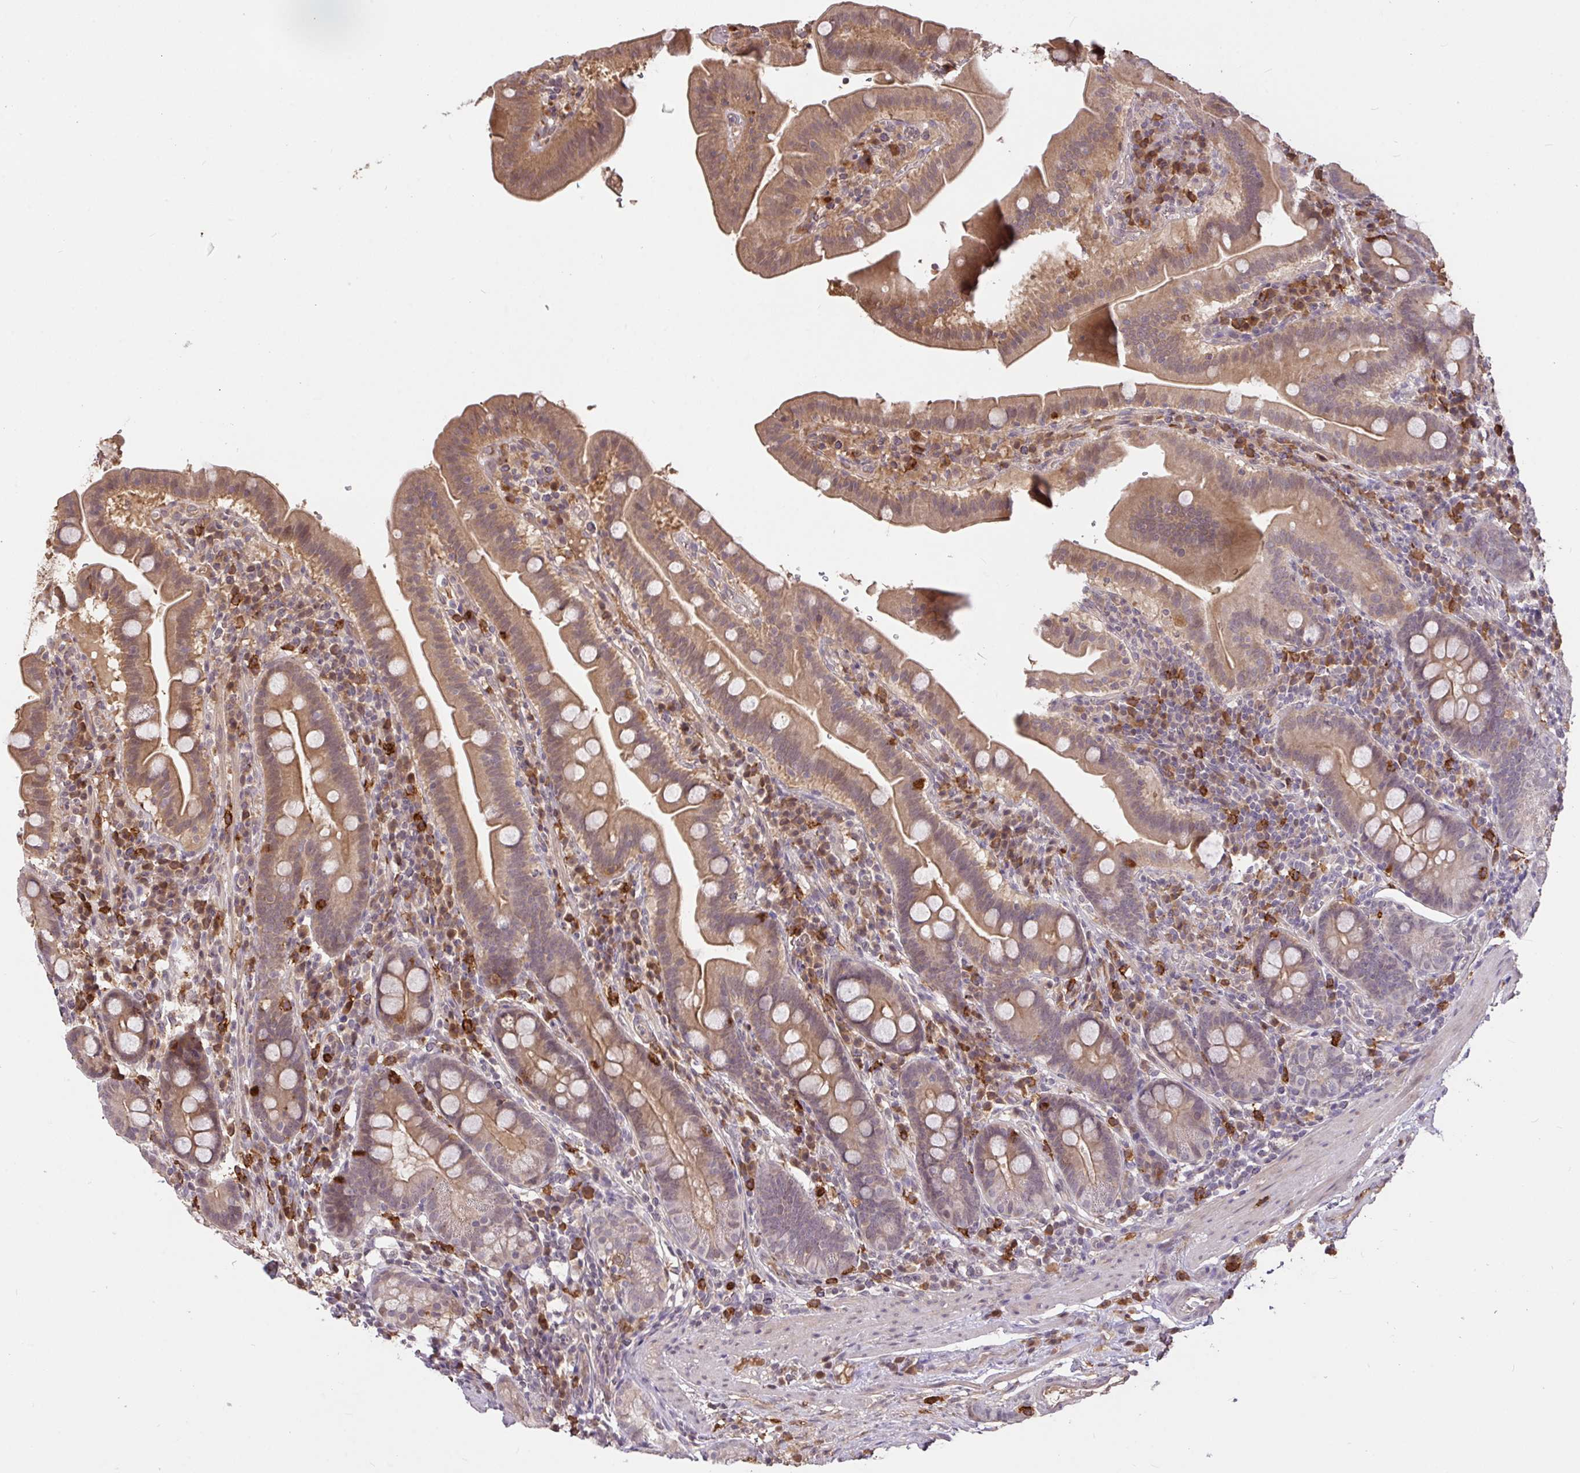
{"staining": {"intensity": "moderate", "quantity": "25%-75%", "location": "cytoplasmic/membranous"}, "tissue": "small intestine", "cell_type": "Glandular cells", "image_type": "normal", "snomed": [{"axis": "morphology", "description": "Normal tissue, NOS"}, {"axis": "topography", "description": "Small intestine"}], "caption": "Immunohistochemical staining of benign small intestine shows 25%-75% levels of moderate cytoplasmic/membranous protein staining in approximately 25%-75% of glandular cells.", "gene": "FCER1A", "patient": {"sex": "male", "age": 26}}